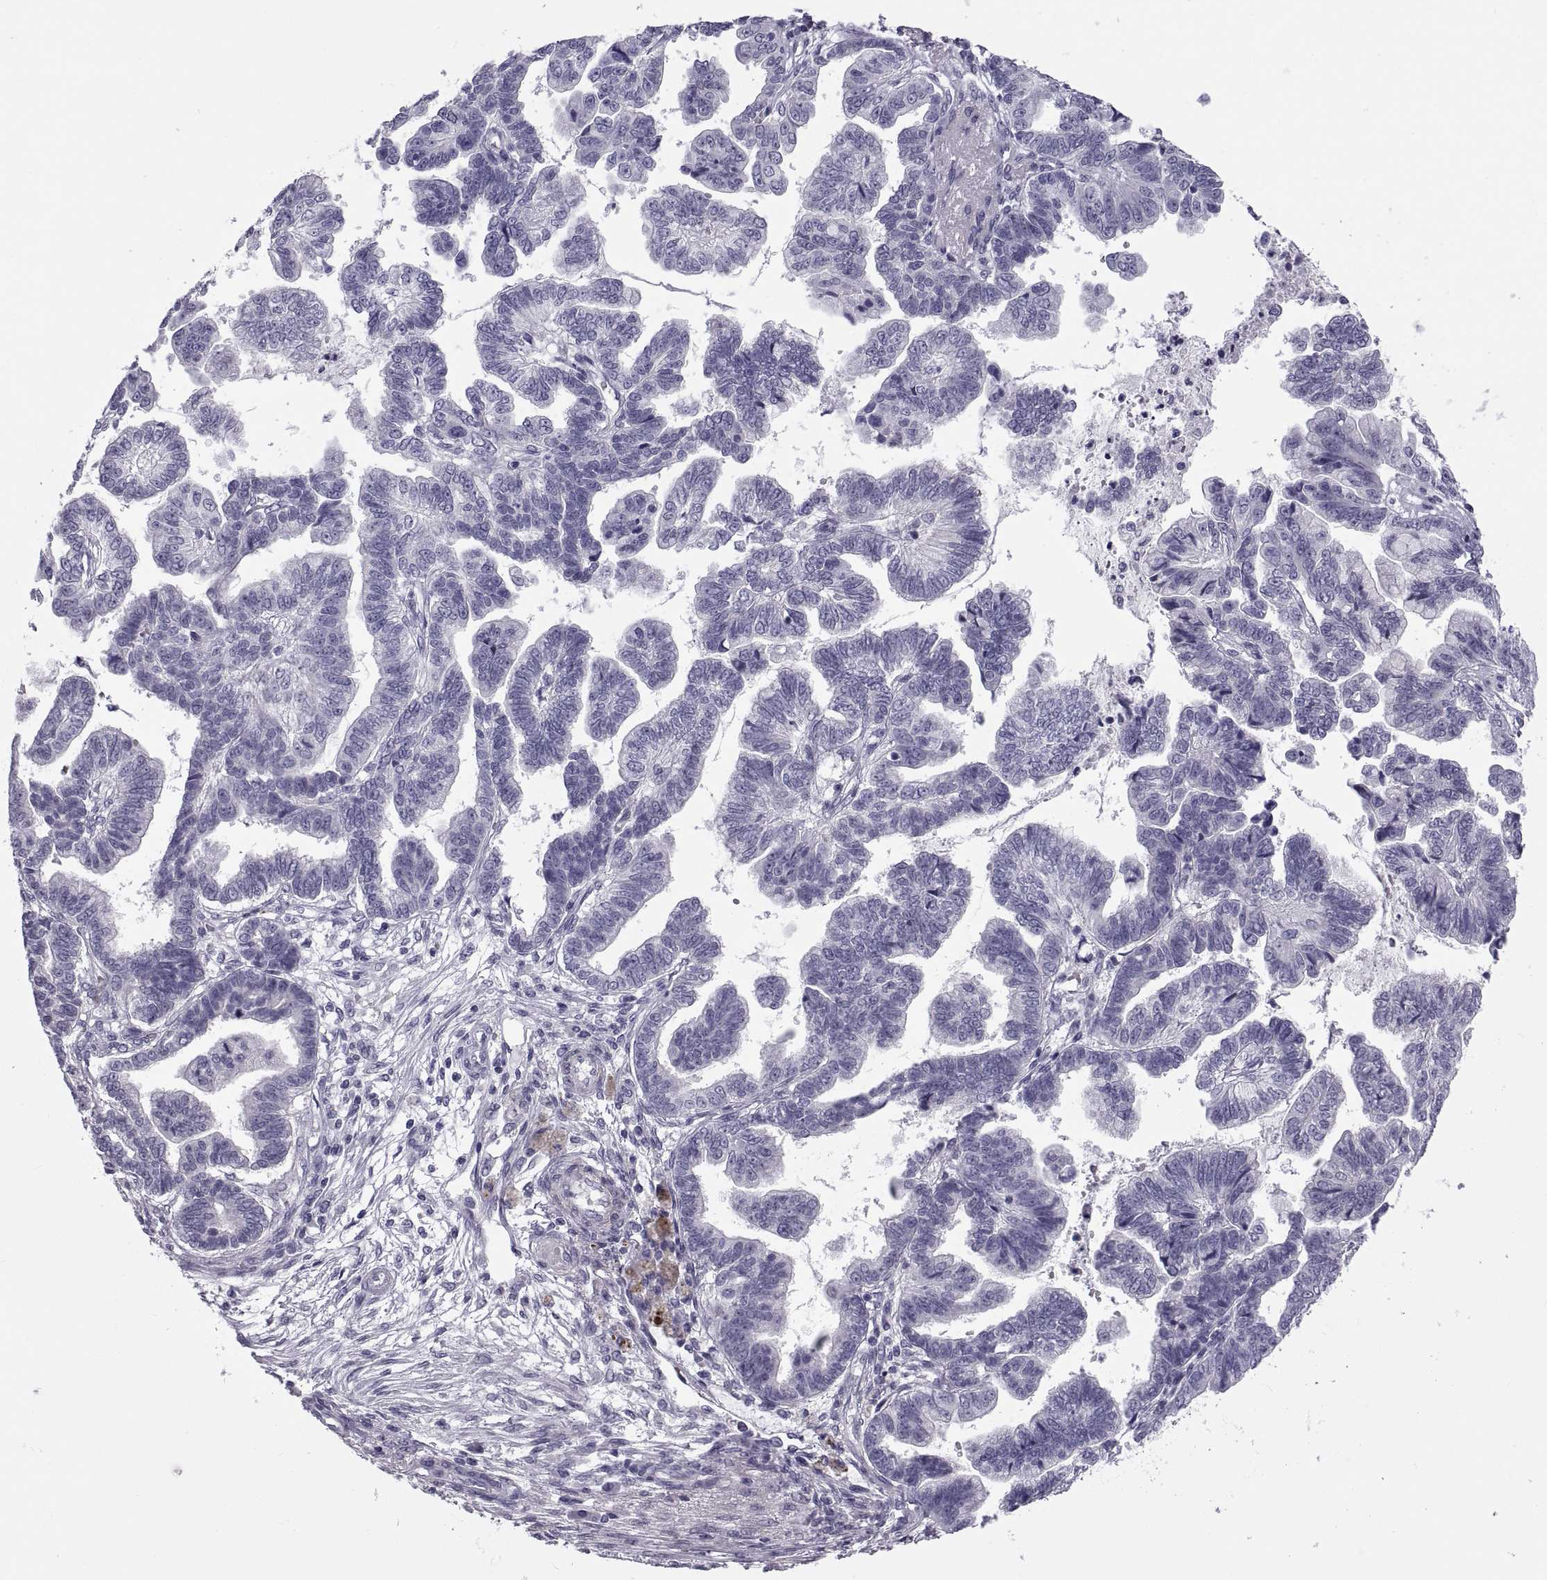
{"staining": {"intensity": "negative", "quantity": "none", "location": "none"}, "tissue": "stomach cancer", "cell_type": "Tumor cells", "image_type": "cancer", "snomed": [{"axis": "morphology", "description": "Adenocarcinoma, NOS"}, {"axis": "topography", "description": "Stomach"}], "caption": "Tumor cells are negative for protein expression in human stomach cancer.", "gene": "MAGEB1", "patient": {"sex": "male", "age": 83}}